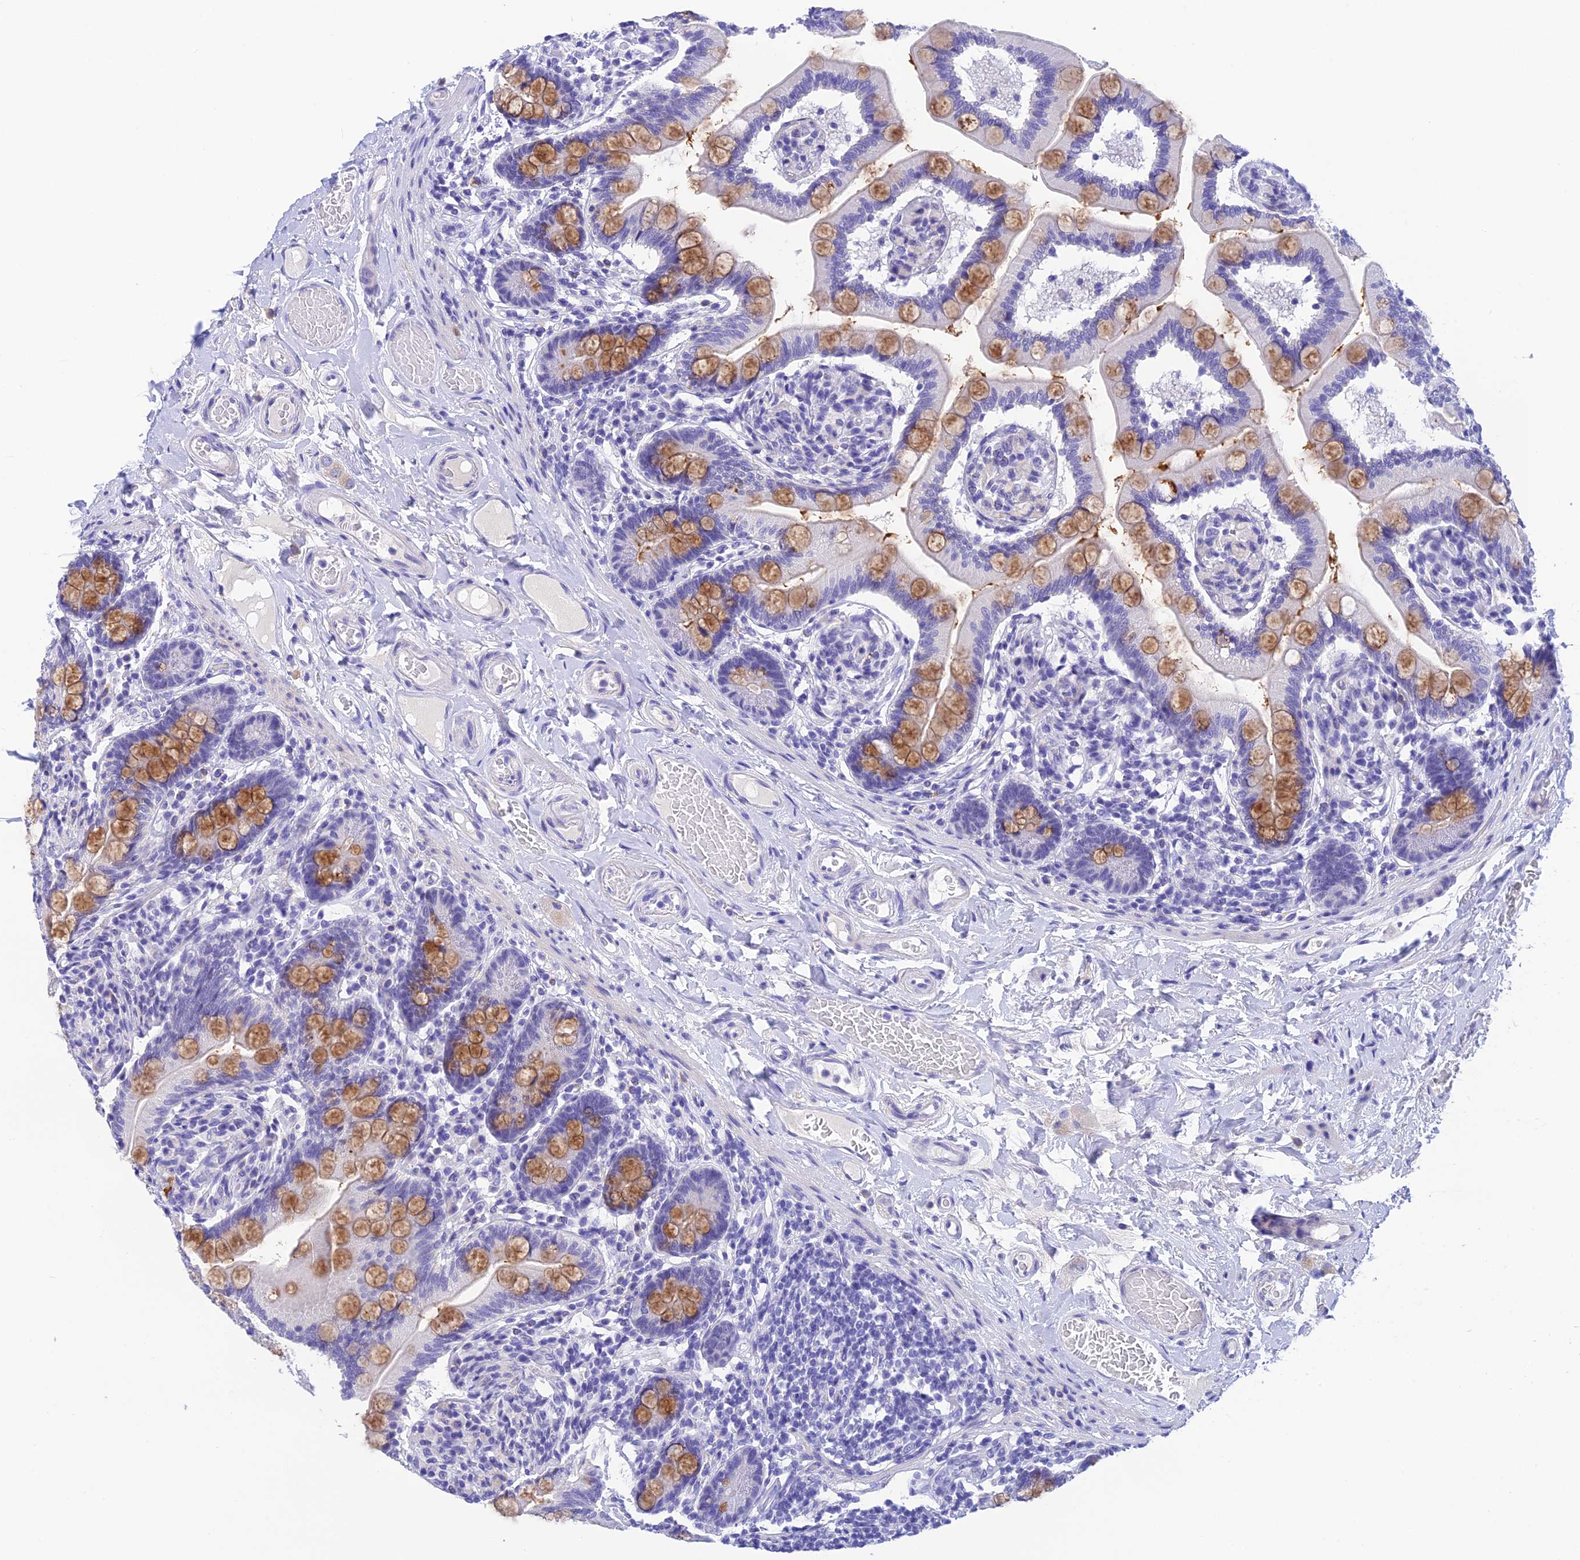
{"staining": {"intensity": "strong", "quantity": "25%-75%", "location": "cytoplasmic/membranous"}, "tissue": "small intestine", "cell_type": "Glandular cells", "image_type": "normal", "snomed": [{"axis": "morphology", "description": "Normal tissue, NOS"}, {"axis": "topography", "description": "Small intestine"}], "caption": "A brown stain highlights strong cytoplasmic/membranous staining of a protein in glandular cells of normal human small intestine.", "gene": "KDELR3", "patient": {"sex": "female", "age": 64}}